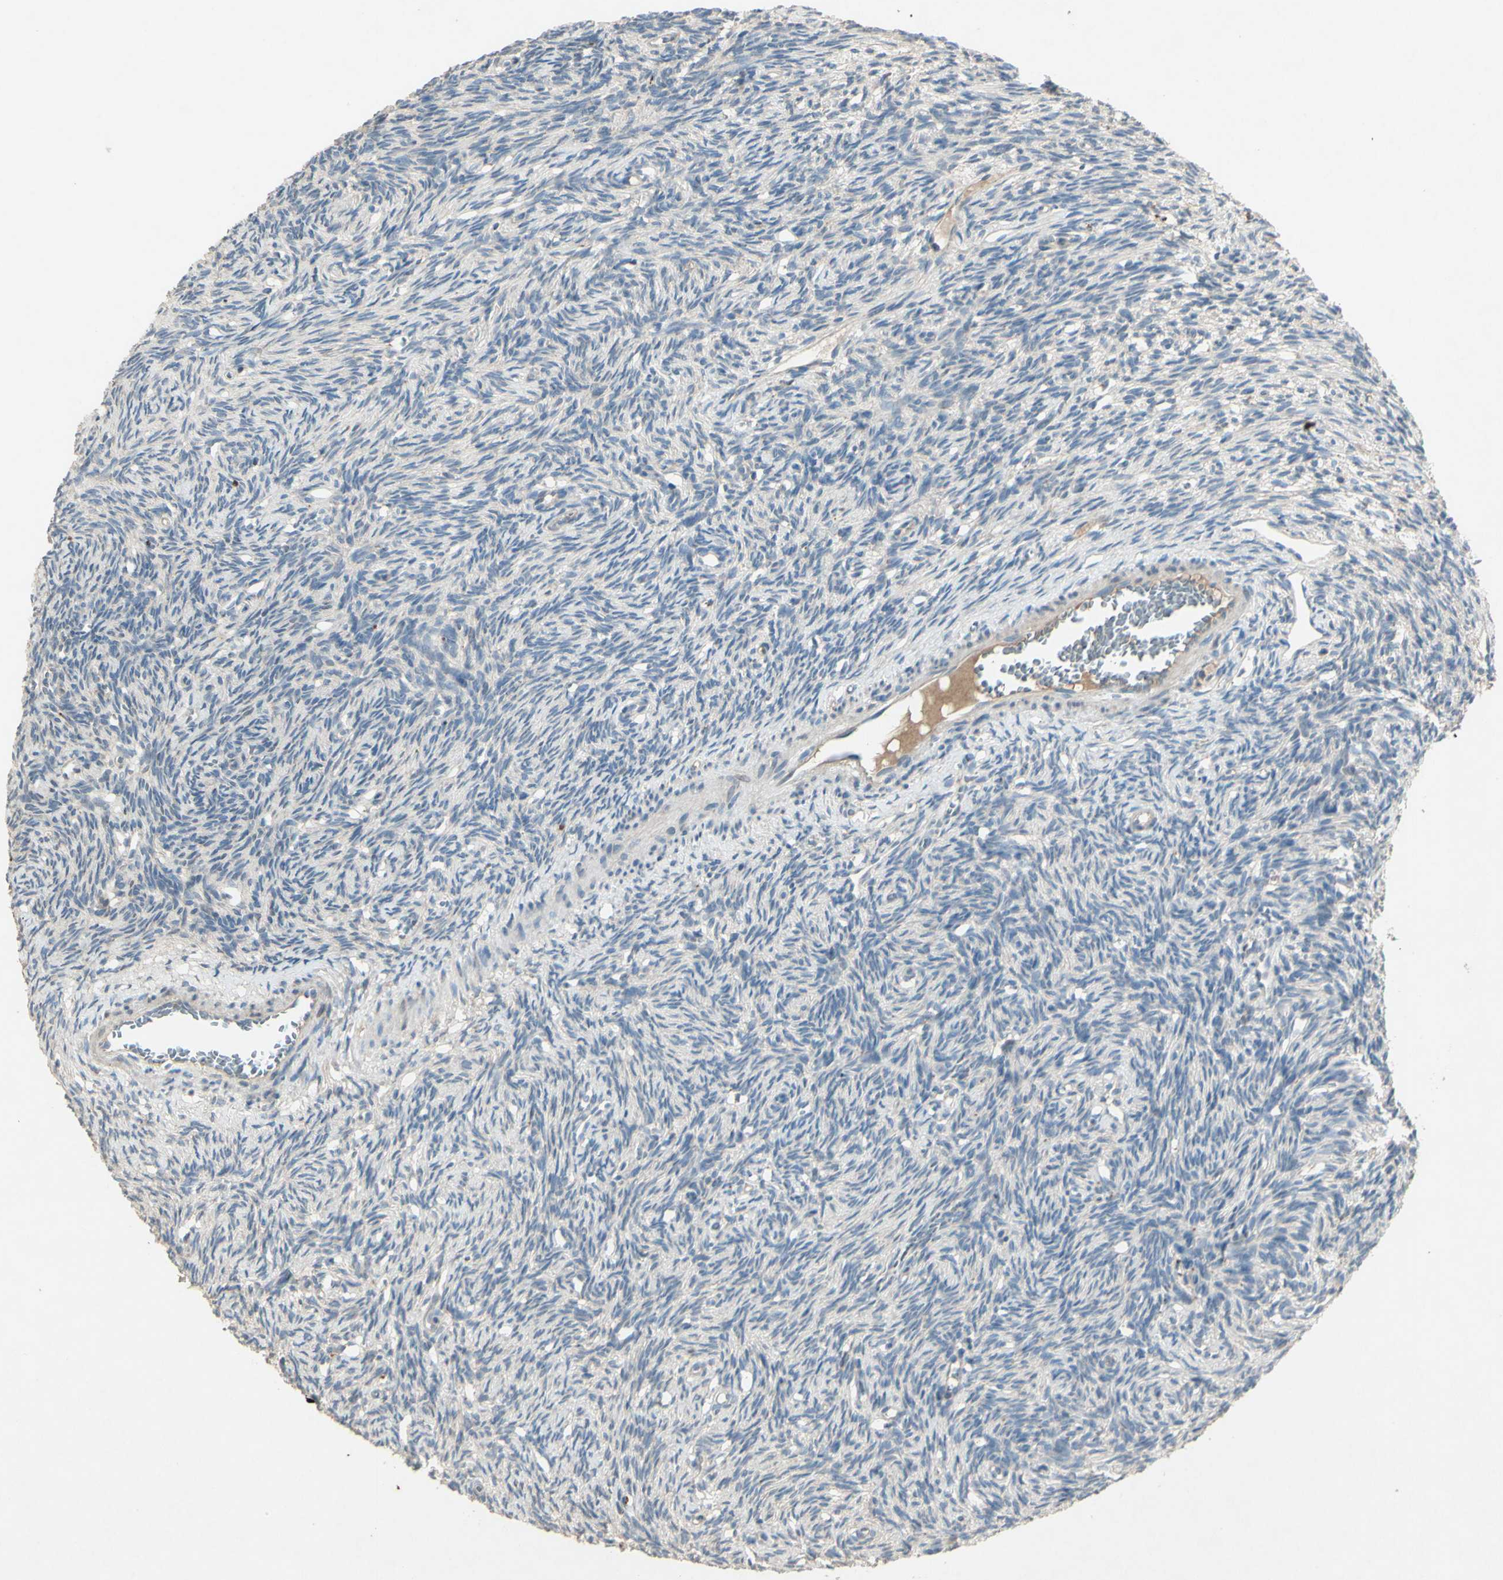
{"staining": {"intensity": "negative", "quantity": "none", "location": "none"}, "tissue": "ovary", "cell_type": "Ovarian stroma cells", "image_type": "normal", "snomed": [{"axis": "morphology", "description": "Normal tissue, NOS"}, {"axis": "topography", "description": "Ovary"}], "caption": "Human ovary stained for a protein using immunohistochemistry displays no positivity in ovarian stroma cells.", "gene": "TIMM21", "patient": {"sex": "female", "age": 33}}